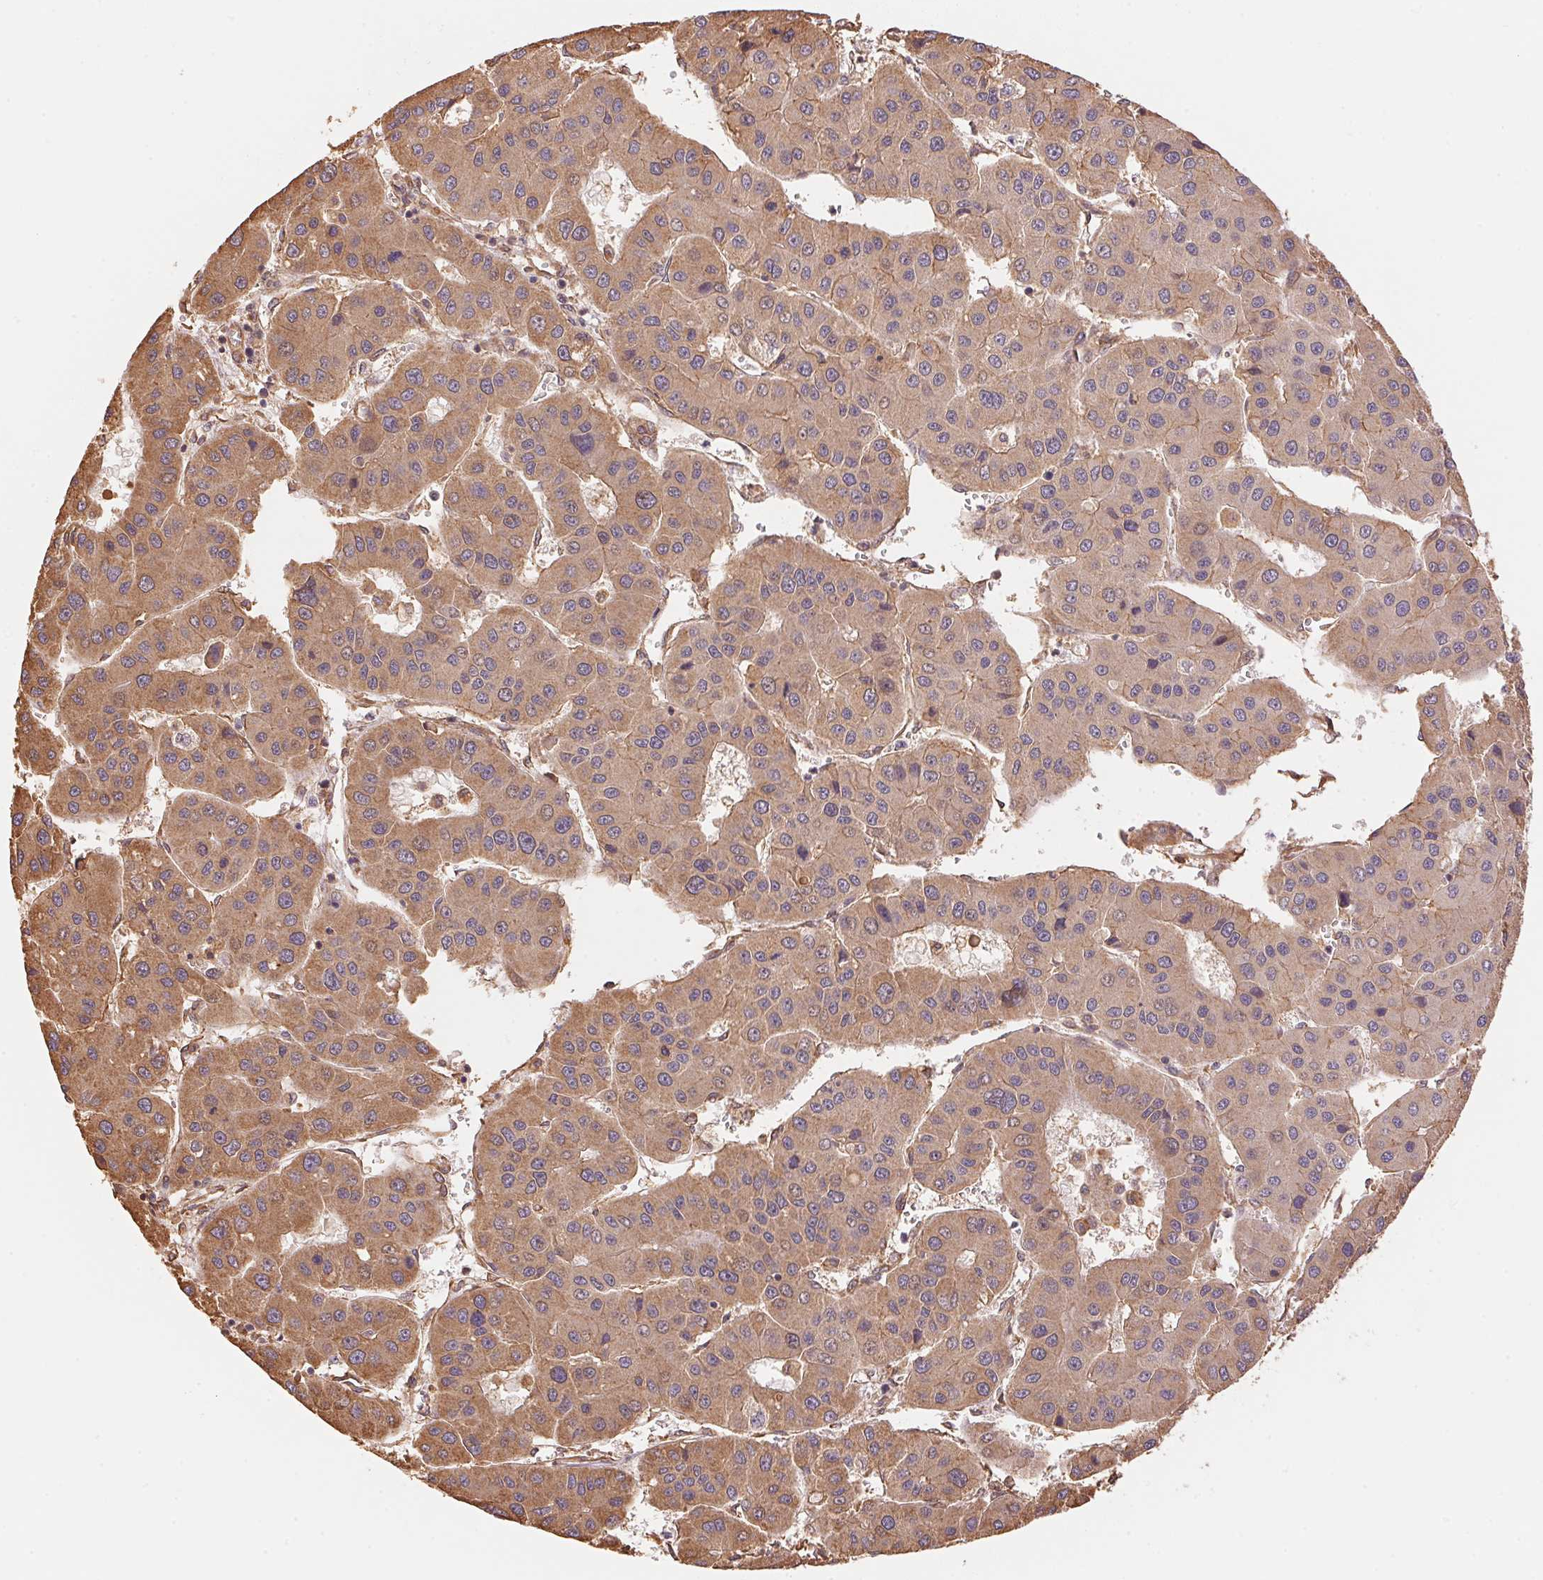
{"staining": {"intensity": "moderate", "quantity": ">75%", "location": "cytoplasmic/membranous"}, "tissue": "liver cancer", "cell_type": "Tumor cells", "image_type": "cancer", "snomed": [{"axis": "morphology", "description": "Carcinoma, Hepatocellular, NOS"}, {"axis": "topography", "description": "Liver"}], "caption": "There is medium levels of moderate cytoplasmic/membranous positivity in tumor cells of liver cancer, as demonstrated by immunohistochemical staining (brown color).", "gene": "C6orf163", "patient": {"sex": "male", "age": 73}}